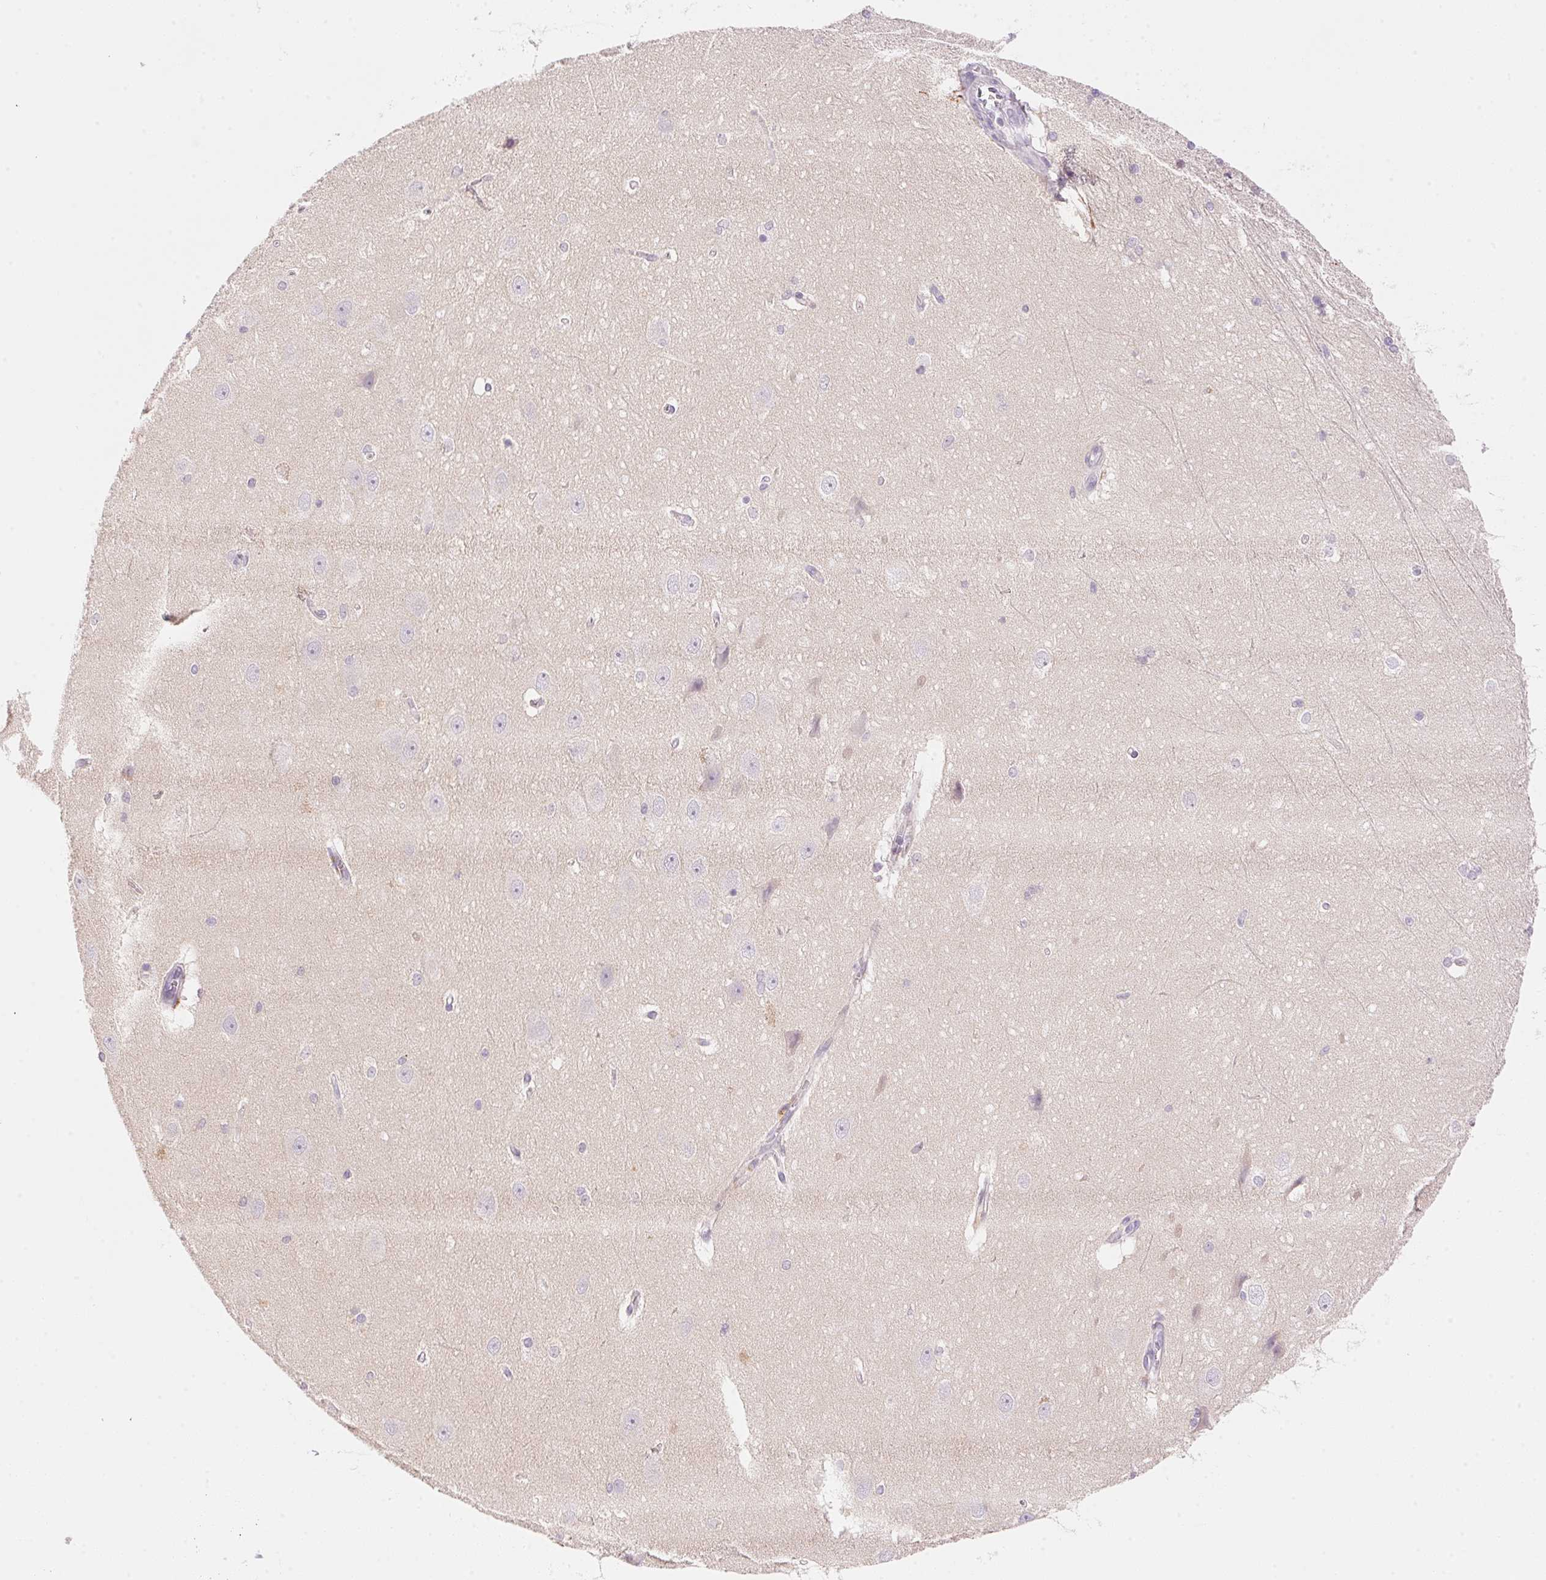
{"staining": {"intensity": "negative", "quantity": "none", "location": "none"}, "tissue": "hippocampus", "cell_type": "Glial cells", "image_type": "normal", "snomed": [{"axis": "morphology", "description": "Normal tissue, NOS"}, {"axis": "topography", "description": "Cerebral cortex"}, {"axis": "topography", "description": "Hippocampus"}], "caption": "Immunohistochemistry micrograph of benign hippocampus: hippocampus stained with DAB displays no significant protein expression in glial cells.", "gene": "TEKT1", "patient": {"sex": "female", "age": 19}}